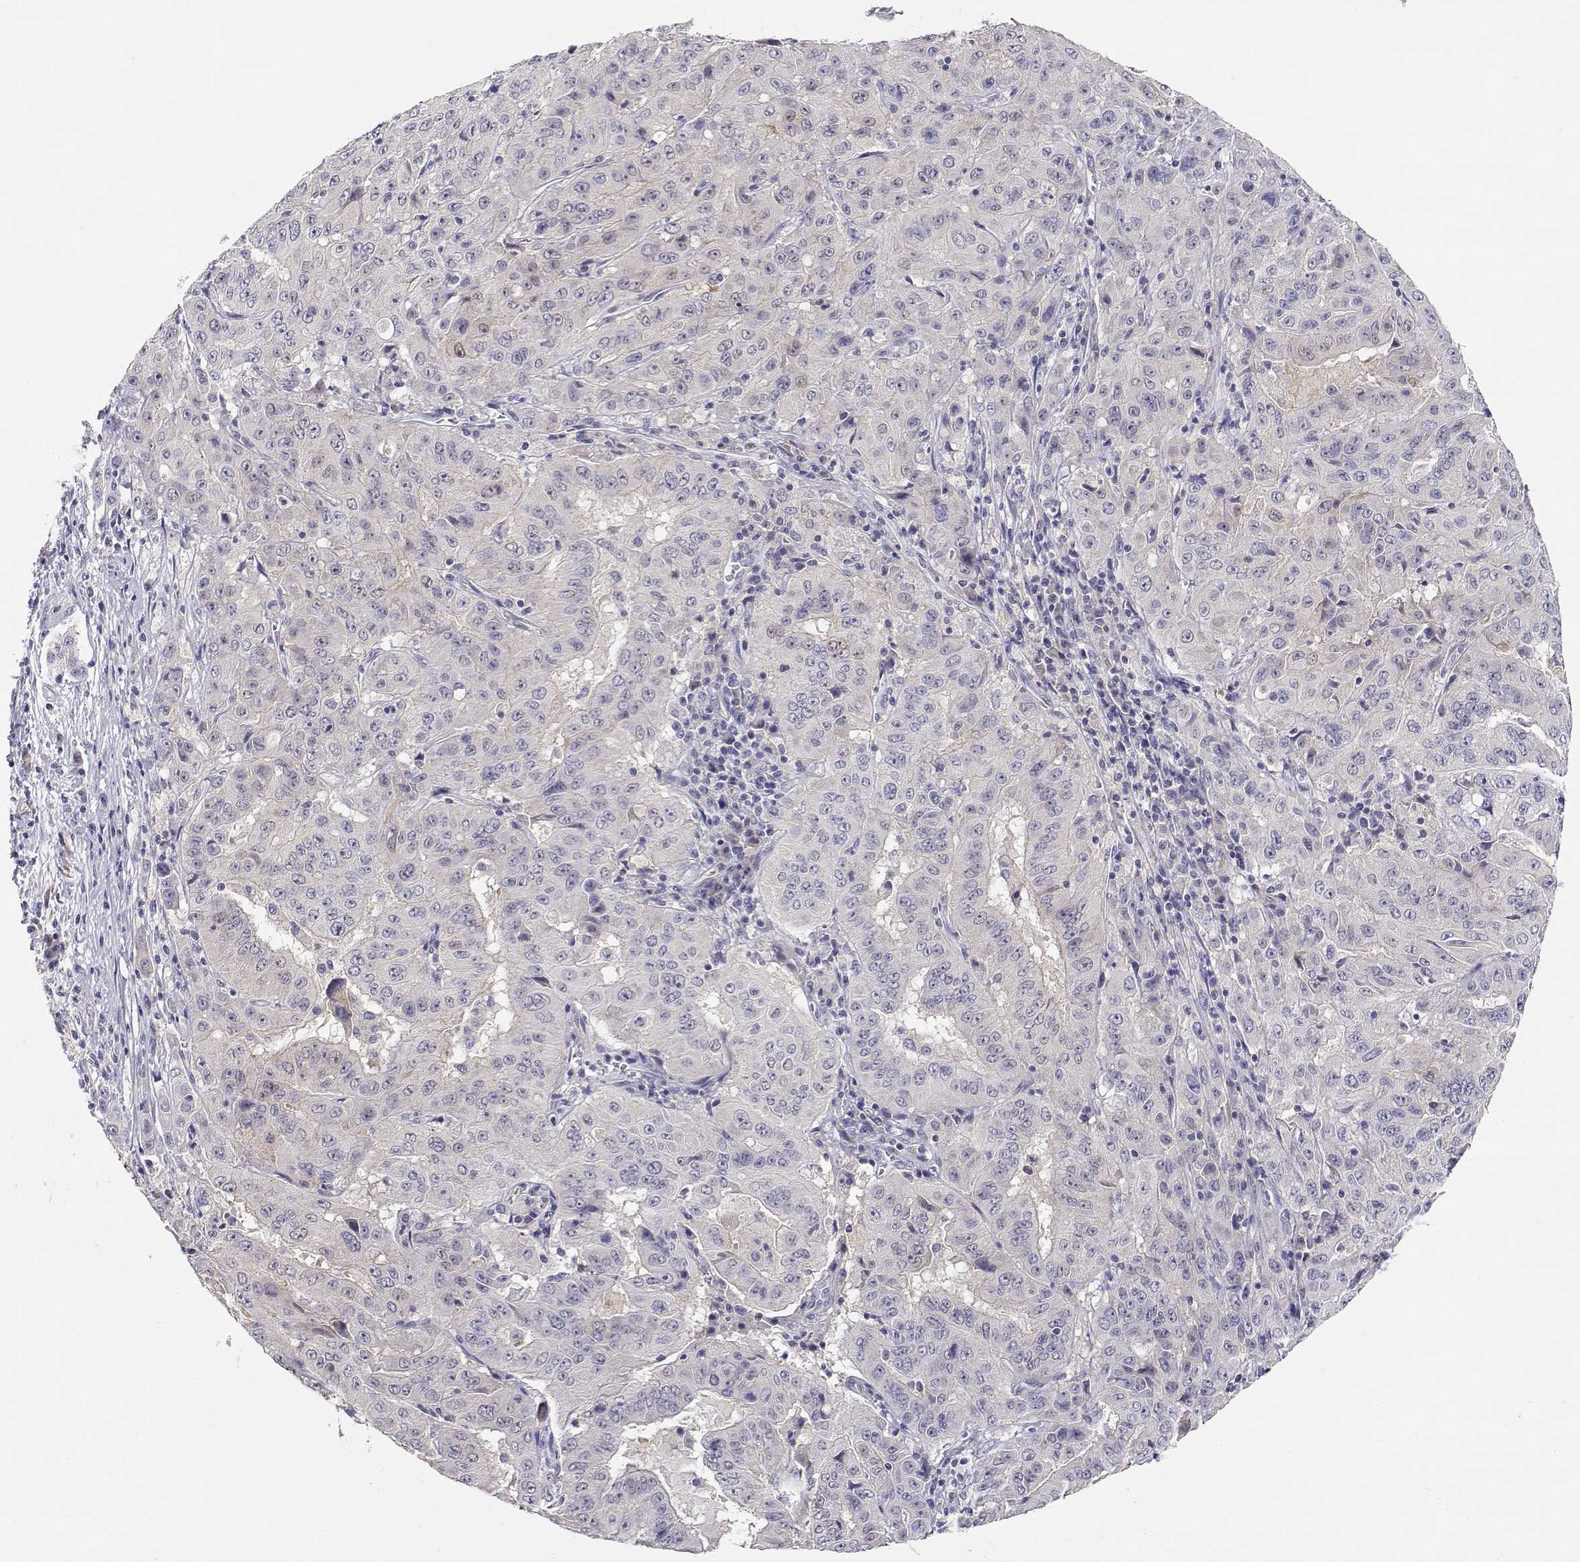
{"staining": {"intensity": "negative", "quantity": "none", "location": "none"}, "tissue": "pancreatic cancer", "cell_type": "Tumor cells", "image_type": "cancer", "snomed": [{"axis": "morphology", "description": "Adenocarcinoma, NOS"}, {"axis": "topography", "description": "Pancreas"}], "caption": "Immunohistochemical staining of adenocarcinoma (pancreatic) exhibits no significant expression in tumor cells.", "gene": "ADA", "patient": {"sex": "male", "age": 63}}